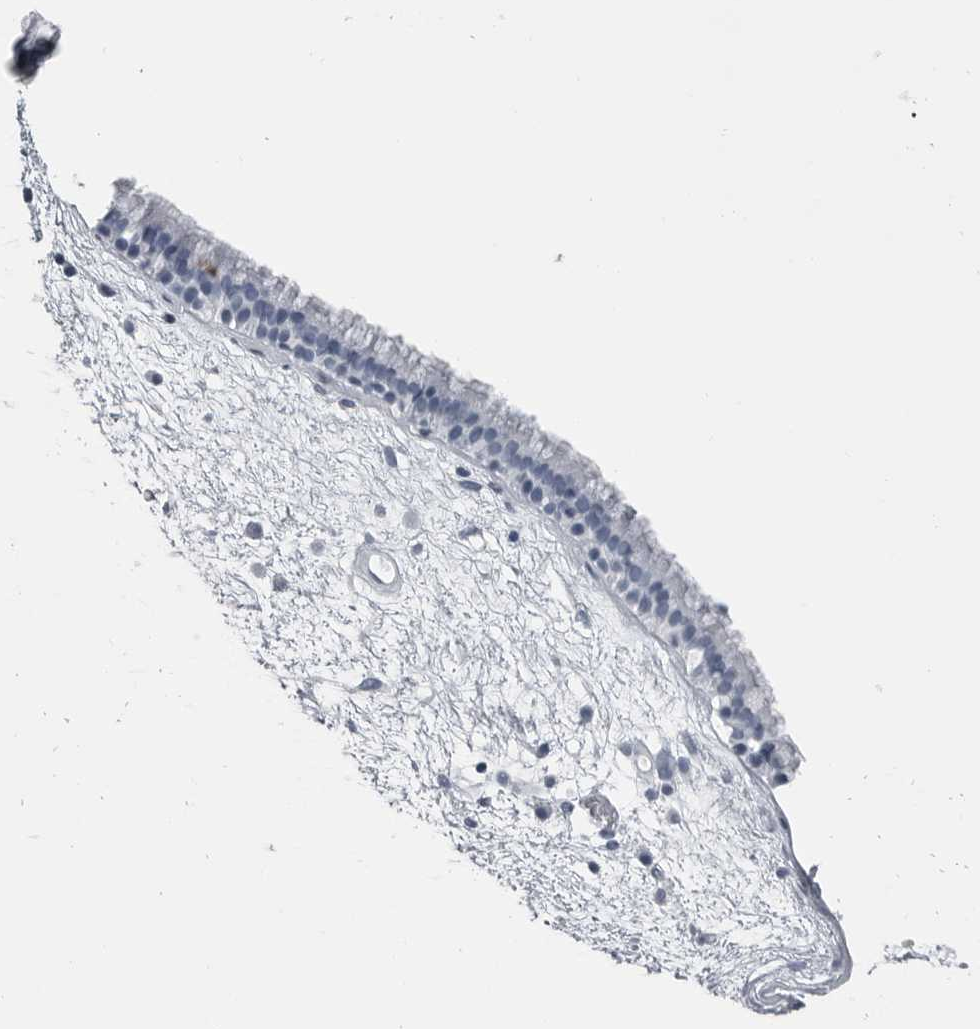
{"staining": {"intensity": "negative", "quantity": "none", "location": "none"}, "tissue": "nasopharynx", "cell_type": "Respiratory epithelial cells", "image_type": "normal", "snomed": [{"axis": "morphology", "description": "Normal tissue, NOS"}, {"axis": "morphology", "description": "Inflammation, NOS"}, {"axis": "topography", "description": "Nasopharynx"}], "caption": "A micrograph of human nasopharynx is negative for staining in respiratory epithelial cells. The staining is performed using DAB (3,3'-diaminobenzidine) brown chromogen with nuclei counter-stained in using hematoxylin.", "gene": "SPINK1", "patient": {"sex": "male", "age": 48}}